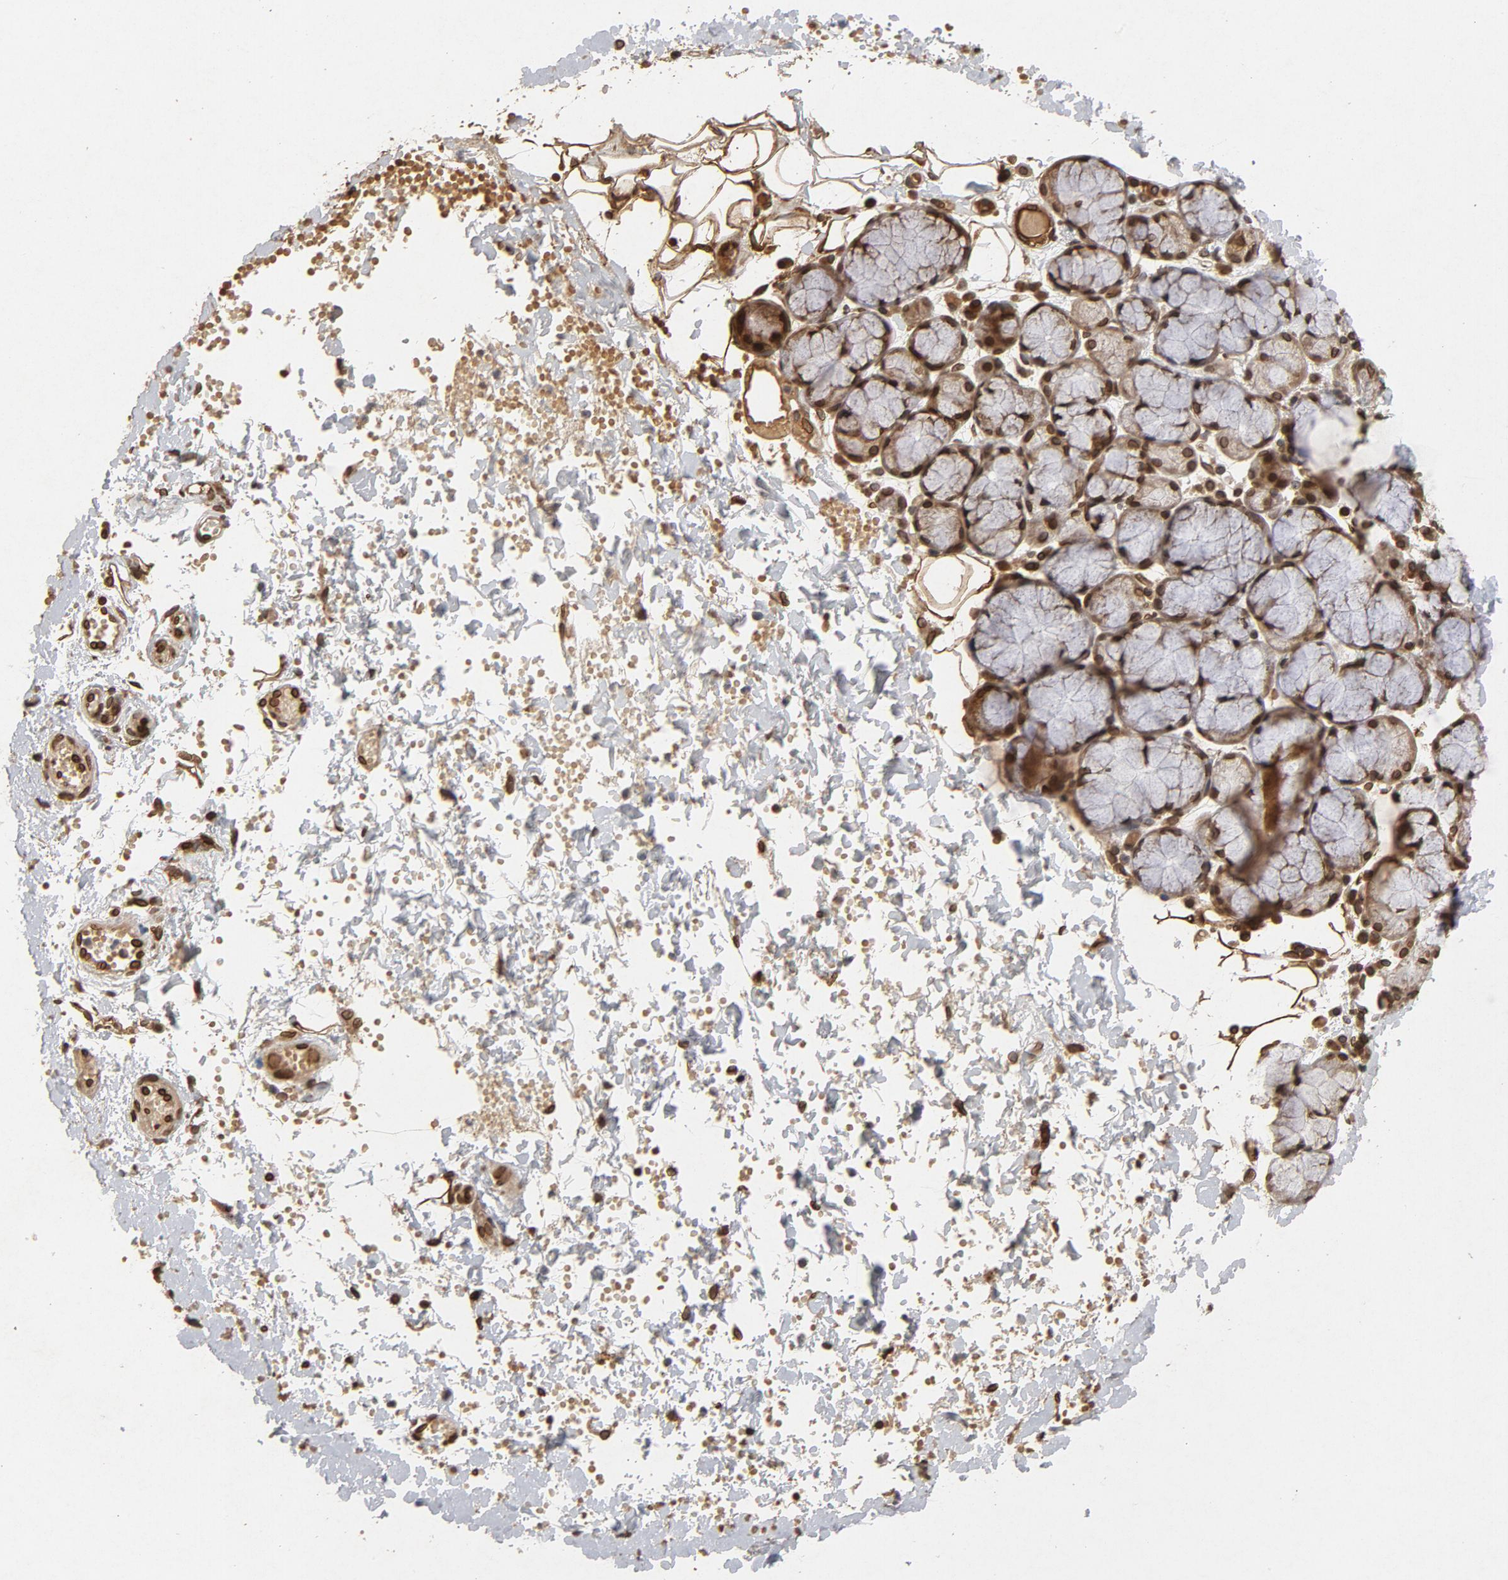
{"staining": {"intensity": "strong", "quantity": ">75%", "location": "cytoplasmic/membranous,nuclear"}, "tissue": "salivary gland", "cell_type": "Glandular cells", "image_type": "normal", "snomed": [{"axis": "morphology", "description": "Normal tissue, NOS"}, {"axis": "topography", "description": "Skeletal muscle"}, {"axis": "topography", "description": "Oral tissue"}, {"axis": "topography", "description": "Salivary gland"}, {"axis": "topography", "description": "Peripheral nerve tissue"}], "caption": "Immunohistochemical staining of normal human salivary gland reveals >75% levels of strong cytoplasmic/membranous,nuclear protein staining in about >75% of glandular cells. (DAB (3,3'-diaminobenzidine) IHC with brightfield microscopy, high magnification).", "gene": "LMNA", "patient": {"sex": "male", "age": 54}}